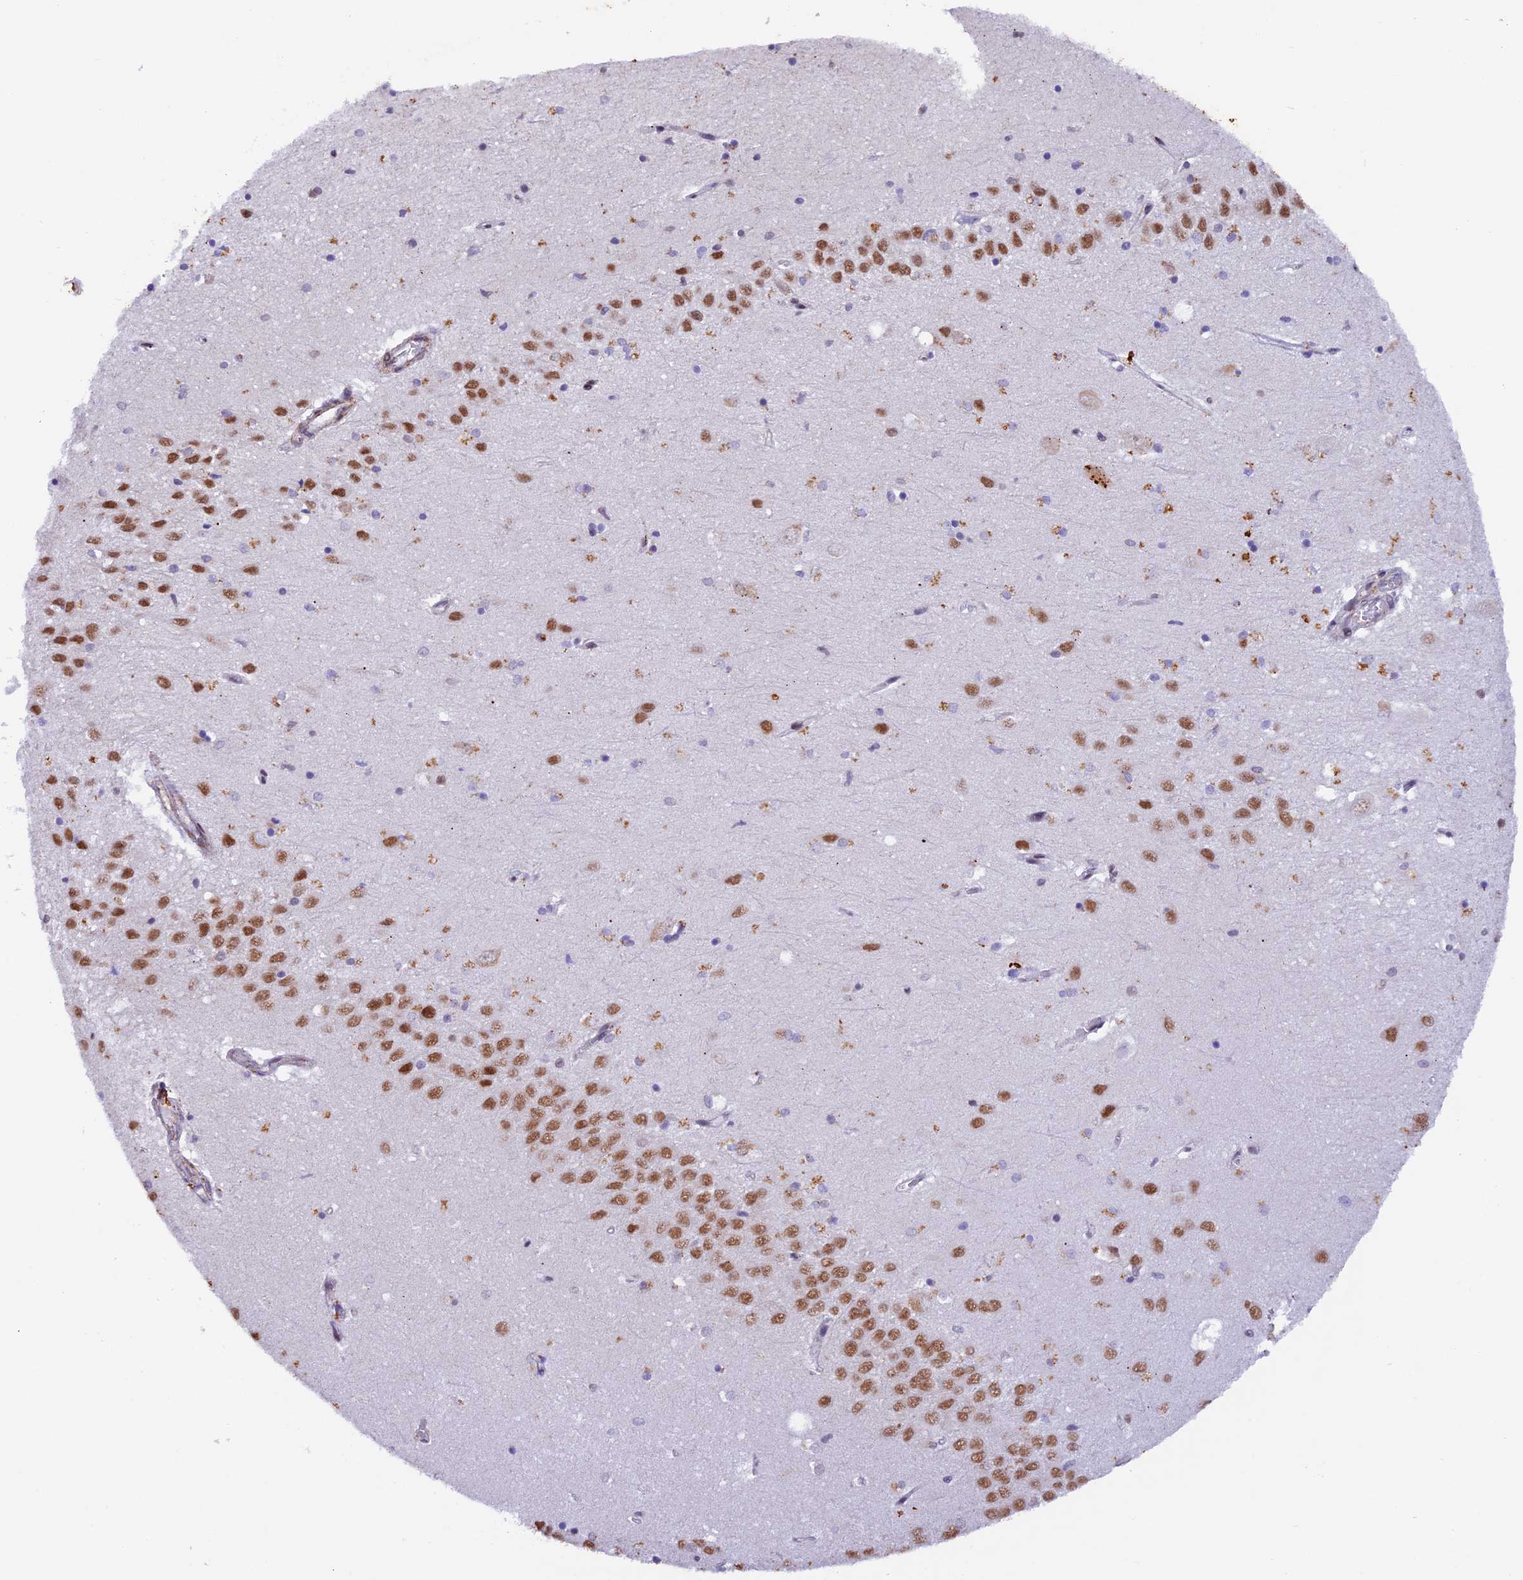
{"staining": {"intensity": "negative", "quantity": "none", "location": "none"}, "tissue": "hippocampus", "cell_type": "Glial cells", "image_type": "normal", "snomed": [{"axis": "morphology", "description": "Normal tissue, NOS"}, {"axis": "topography", "description": "Hippocampus"}], "caption": "Immunohistochemical staining of benign human hippocampus shows no significant expression in glial cells. Brightfield microscopy of immunohistochemistry stained with DAB (brown) and hematoxylin (blue), captured at high magnification.", "gene": "TFAM", "patient": {"sex": "female", "age": 64}}